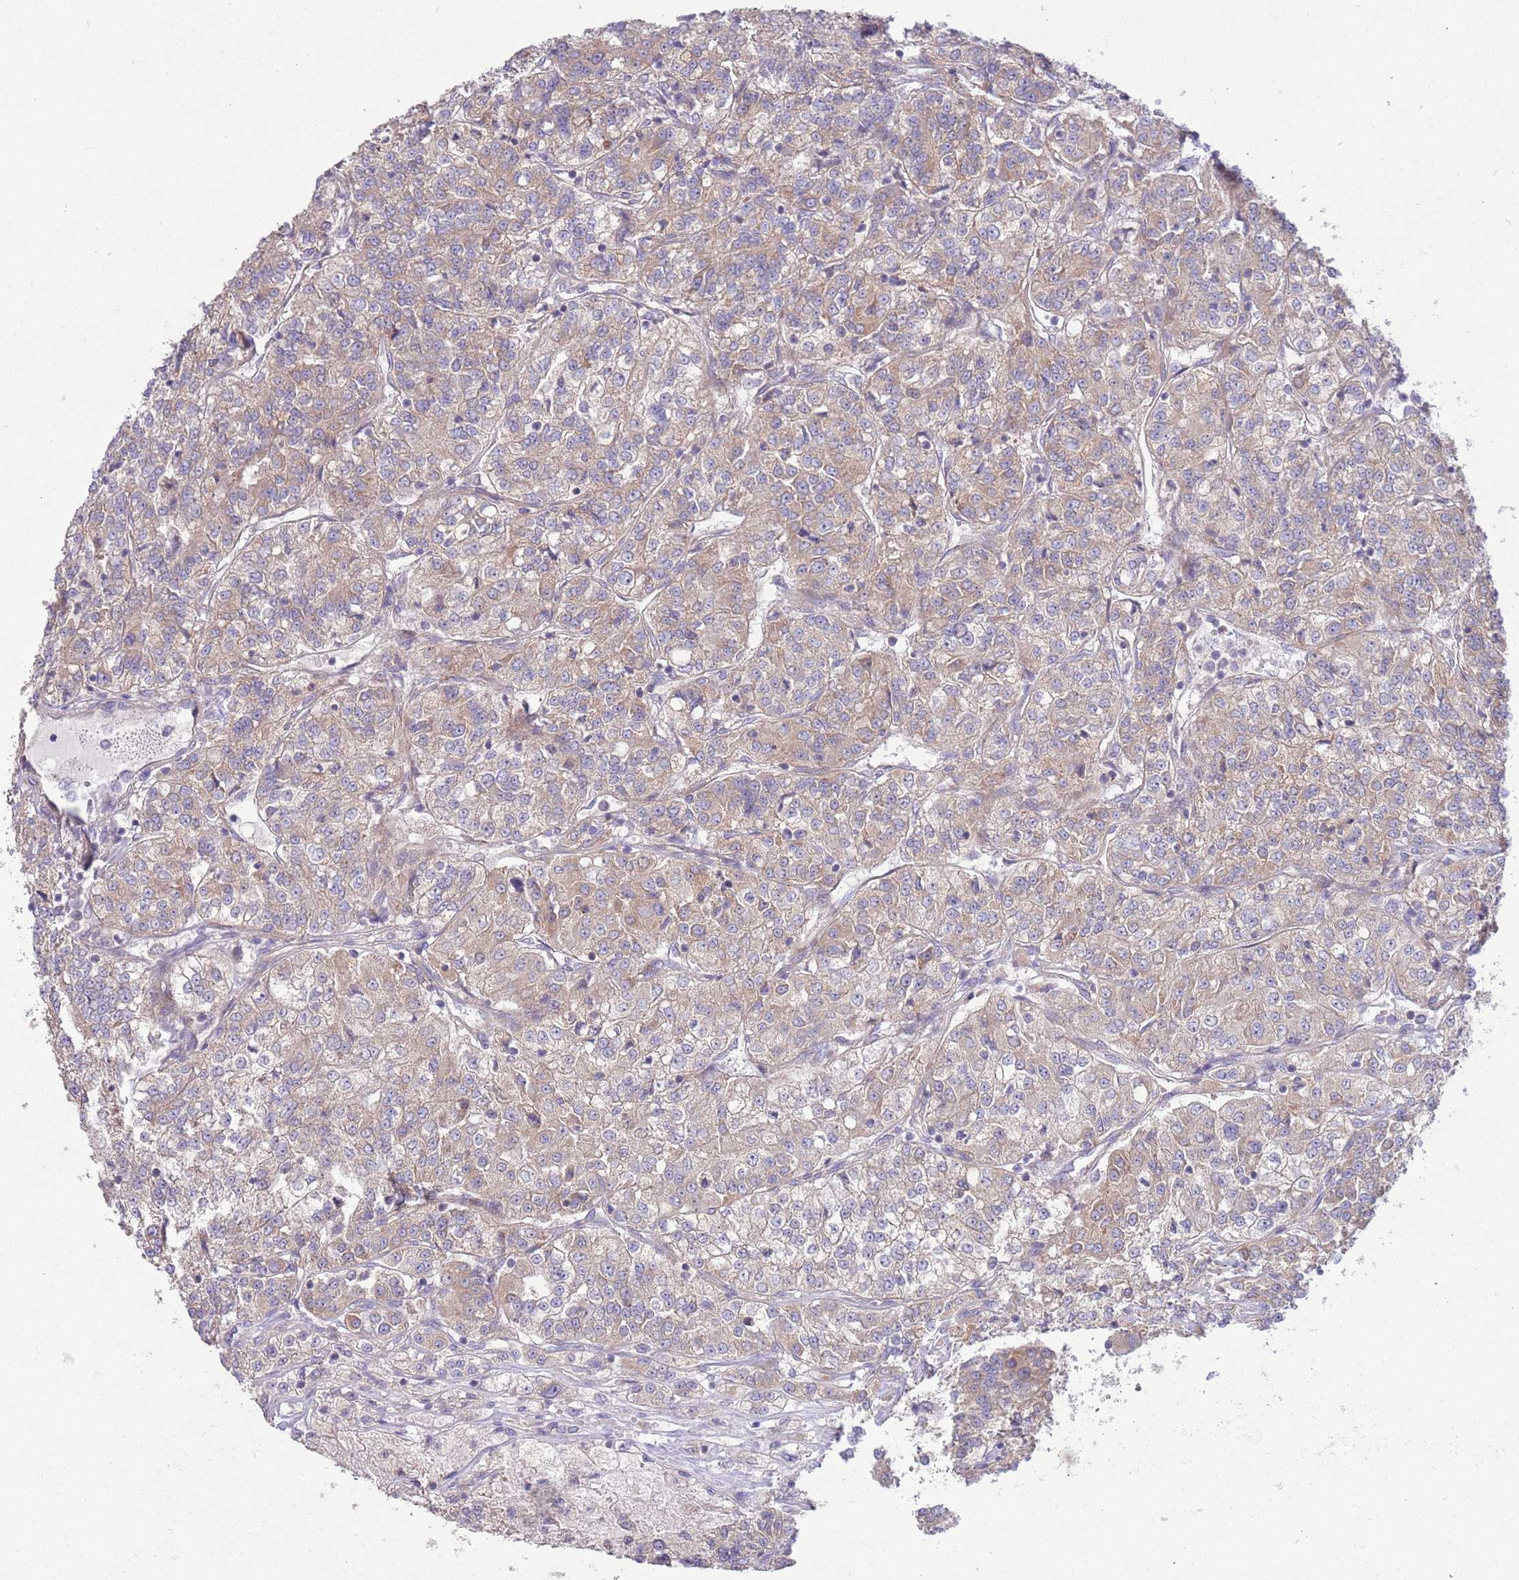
{"staining": {"intensity": "weak", "quantity": ">75%", "location": "cytoplasmic/membranous"}, "tissue": "renal cancer", "cell_type": "Tumor cells", "image_type": "cancer", "snomed": [{"axis": "morphology", "description": "Adenocarcinoma, NOS"}, {"axis": "topography", "description": "Kidney"}], "caption": "About >75% of tumor cells in renal cancer exhibit weak cytoplasmic/membranous protein expression as visualized by brown immunohistochemical staining.", "gene": "TOMM5", "patient": {"sex": "female", "age": 63}}